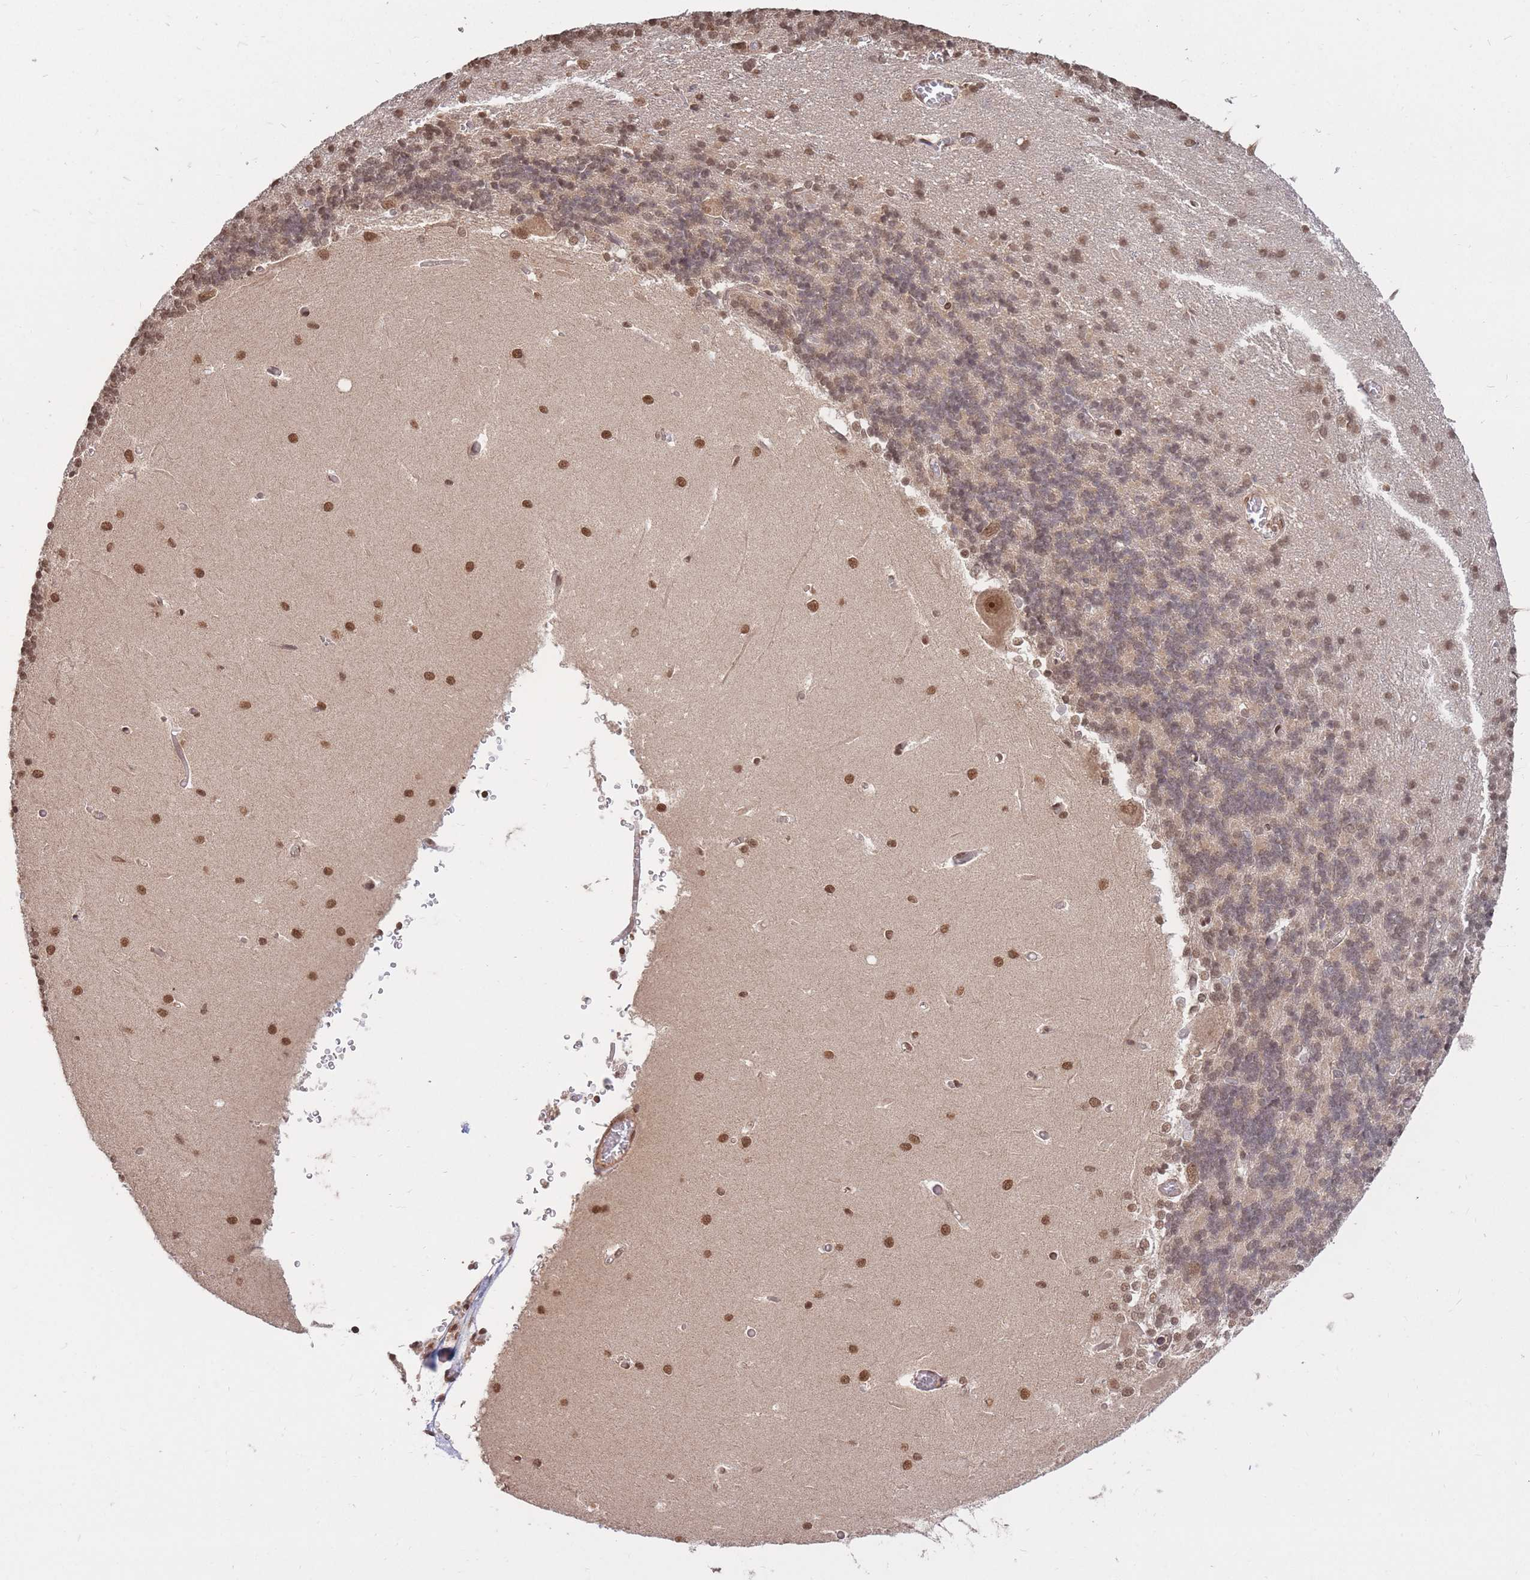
{"staining": {"intensity": "weak", "quantity": "25%-75%", "location": "cytoplasmic/membranous,nuclear"}, "tissue": "cerebellum", "cell_type": "Cells in granular layer", "image_type": "normal", "snomed": [{"axis": "morphology", "description": "Normal tissue, NOS"}, {"axis": "topography", "description": "Cerebellum"}], "caption": "This is a photomicrograph of immunohistochemistry staining of unremarkable cerebellum, which shows weak positivity in the cytoplasmic/membranous,nuclear of cells in granular layer.", "gene": "SRA1", "patient": {"sex": "male", "age": 37}}